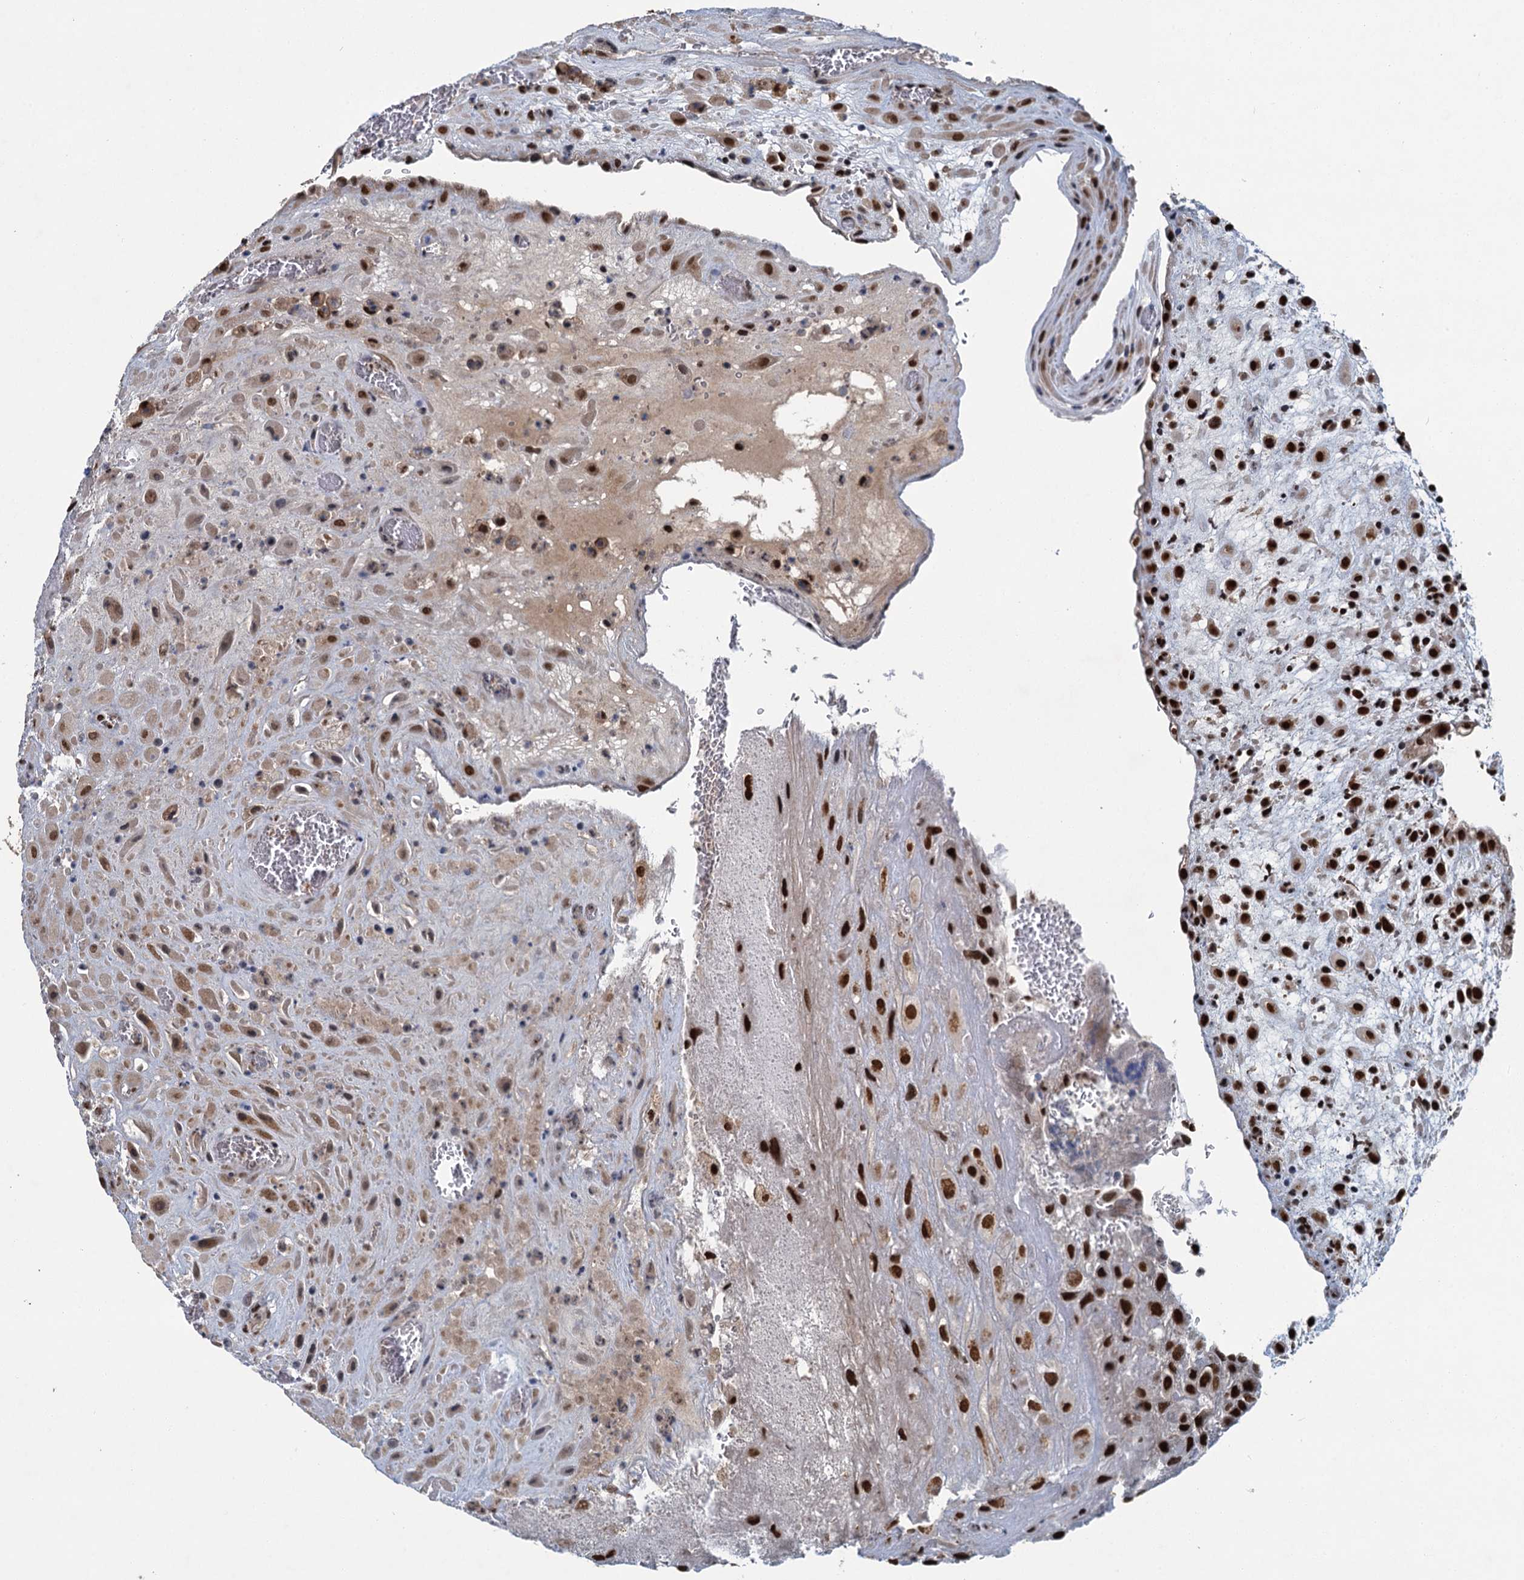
{"staining": {"intensity": "strong", "quantity": "25%-75%", "location": "nuclear"}, "tissue": "placenta", "cell_type": "Decidual cells", "image_type": "normal", "snomed": [{"axis": "morphology", "description": "Normal tissue, NOS"}, {"axis": "topography", "description": "Placenta"}], "caption": "Strong nuclear staining is identified in about 25%-75% of decidual cells in normal placenta.", "gene": "PPHLN1", "patient": {"sex": "female", "age": 35}}